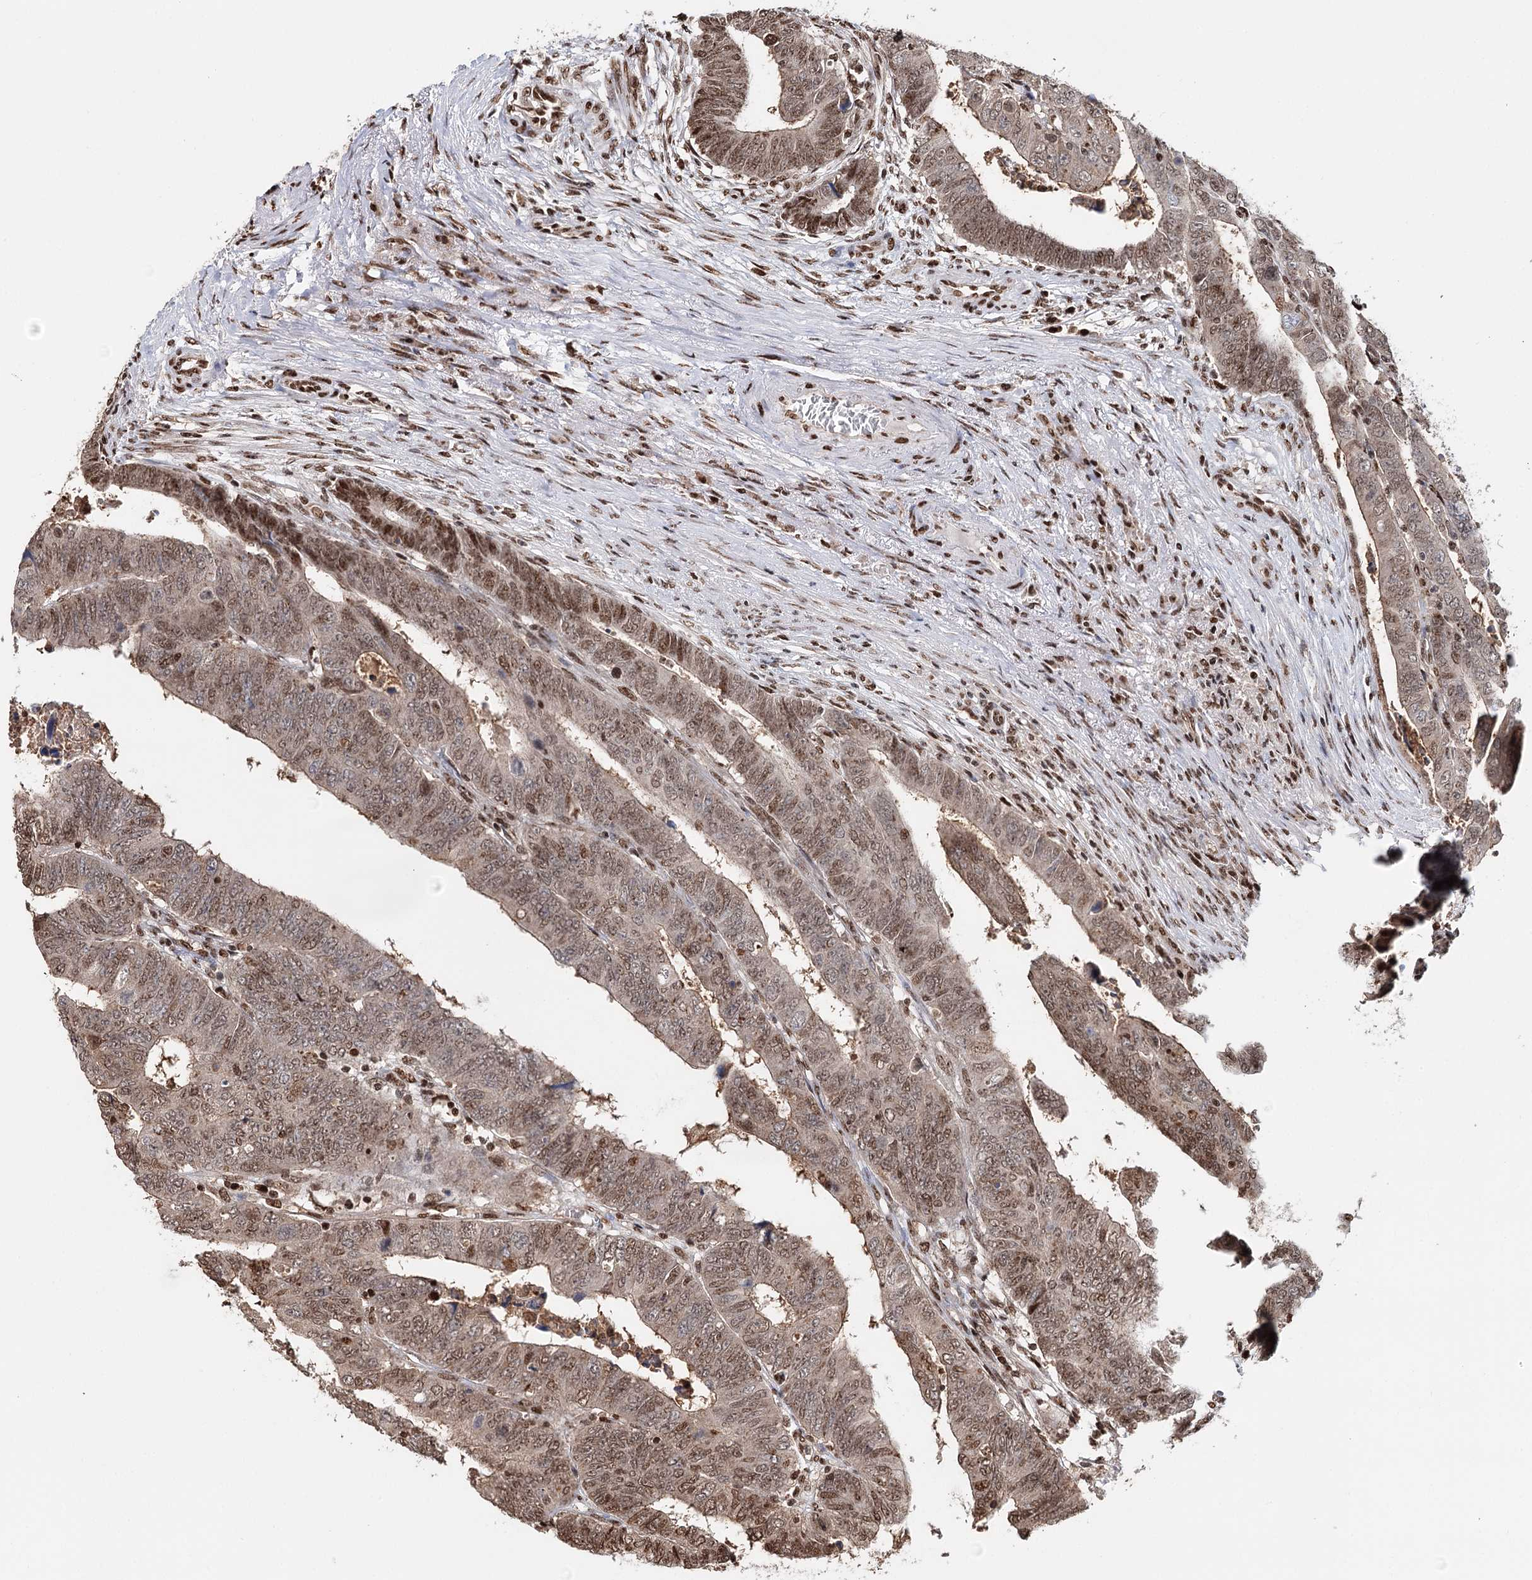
{"staining": {"intensity": "moderate", "quantity": ">75%", "location": "cytoplasmic/membranous,nuclear"}, "tissue": "colorectal cancer", "cell_type": "Tumor cells", "image_type": "cancer", "snomed": [{"axis": "morphology", "description": "Normal tissue, NOS"}, {"axis": "morphology", "description": "Adenocarcinoma, NOS"}, {"axis": "topography", "description": "Rectum"}], "caption": "Colorectal adenocarcinoma stained with IHC demonstrates moderate cytoplasmic/membranous and nuclear positivity in about >75% of tumor cells. (IHC, brightfield microscopy, high magnification).", "gene": "RPS27A", "patient": {"sex": "female", "age": 65}}